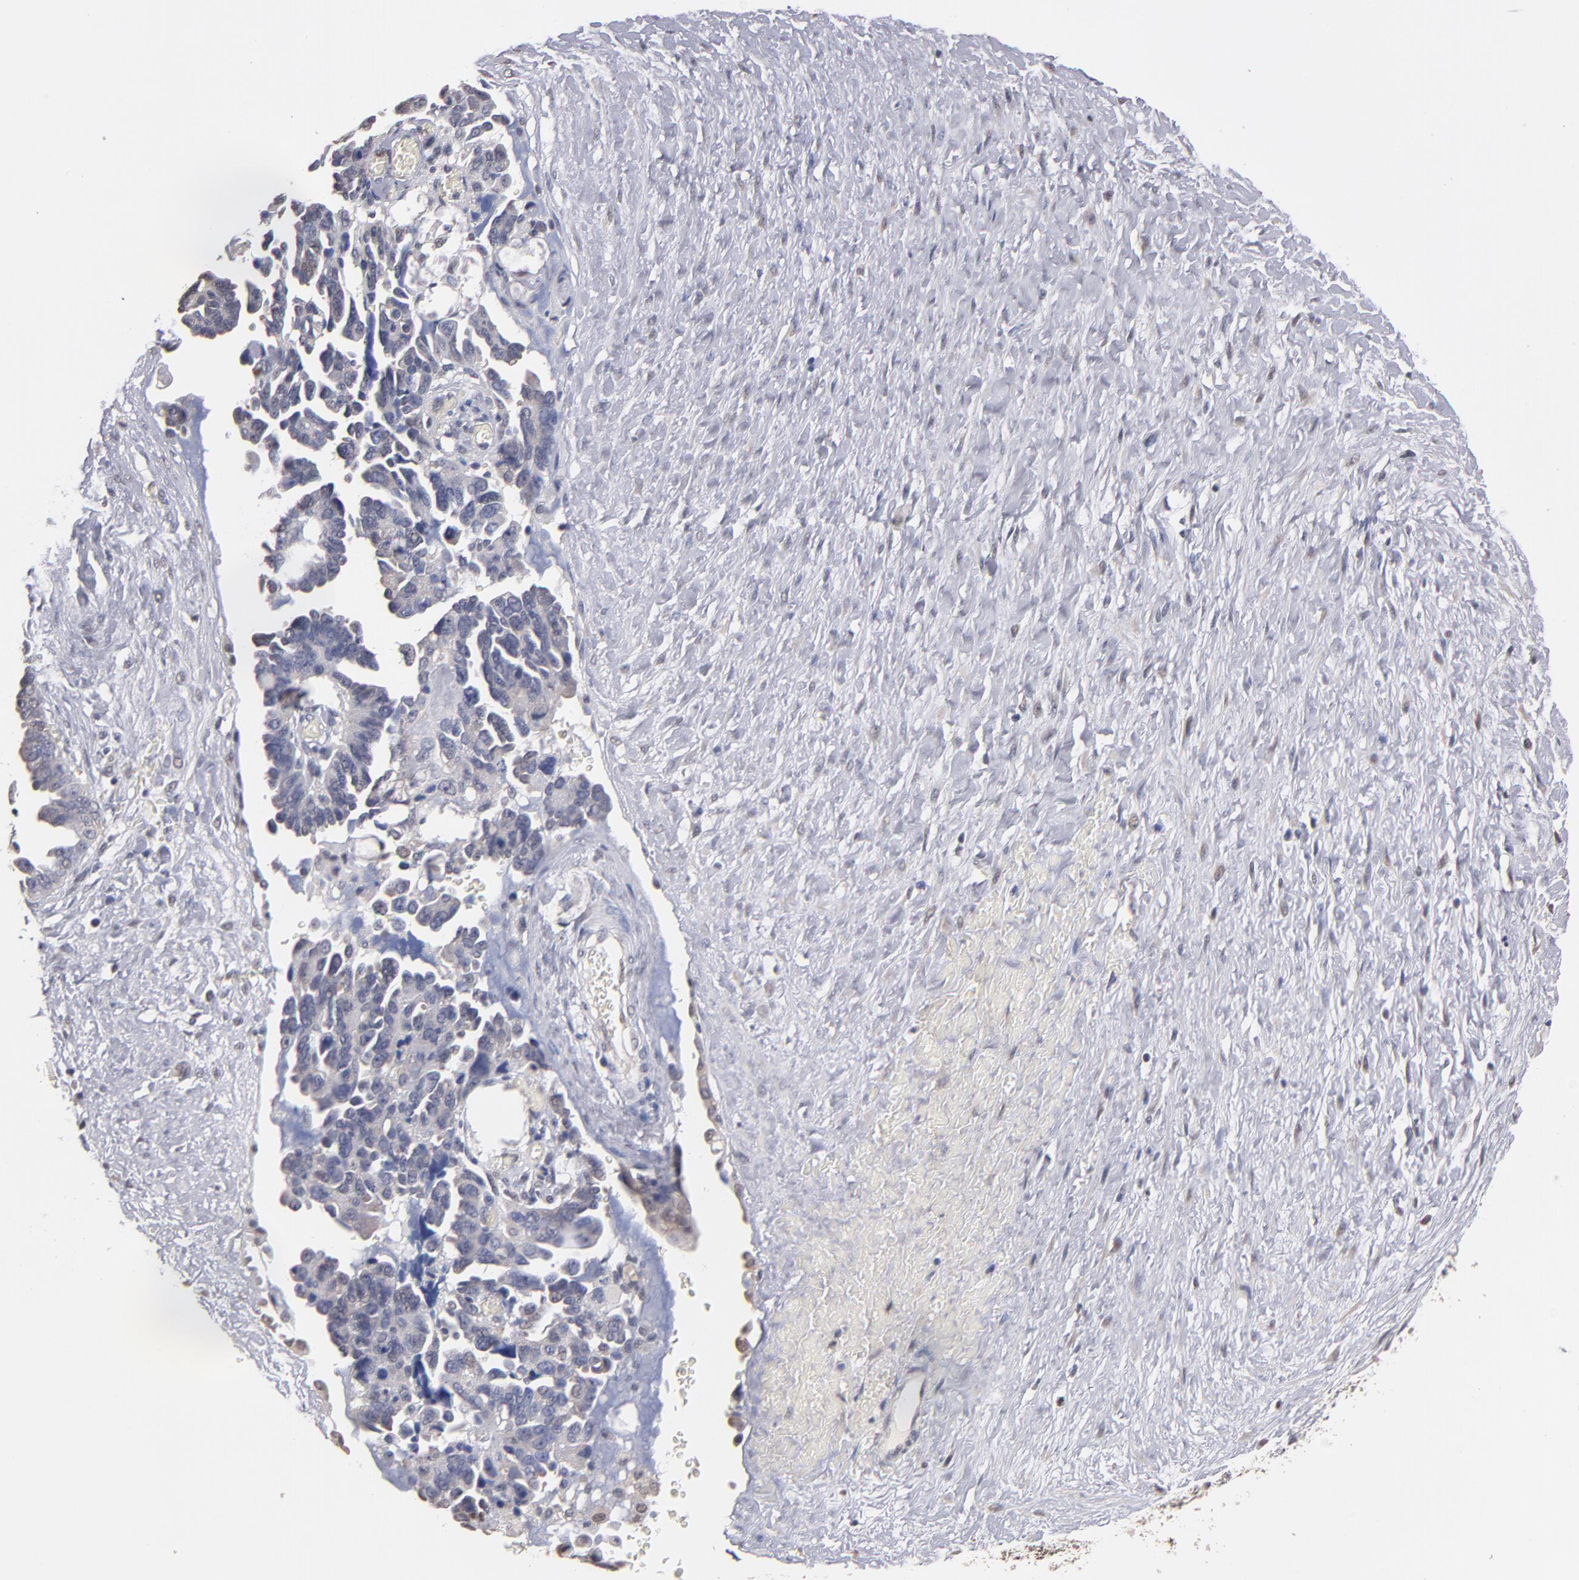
{"staining": {"intensity": "weak", "quantity": "<25%", "location": "cytoplasmic/membranous"}, "tissue": "ovarian cancer", "cell_type": "Tumor cells", "image_type": "cancer", "snomed": [{"axis": "morphology", "description": "Cystadenocarcinoma, serous, NOS"}, {"axis": "topography", "description": "Ovary"}], "caption": "Tumor cells show no significant positivity in ovarian serous cystadenocarcinoma. The staining is performed using DAB (3,3'-diaminobenzidine) brown chromogen with nuclei counter-stained in using hematoxylin.", "gene": "PSMD10", "patient": {"sex": "female", "age": 63}}